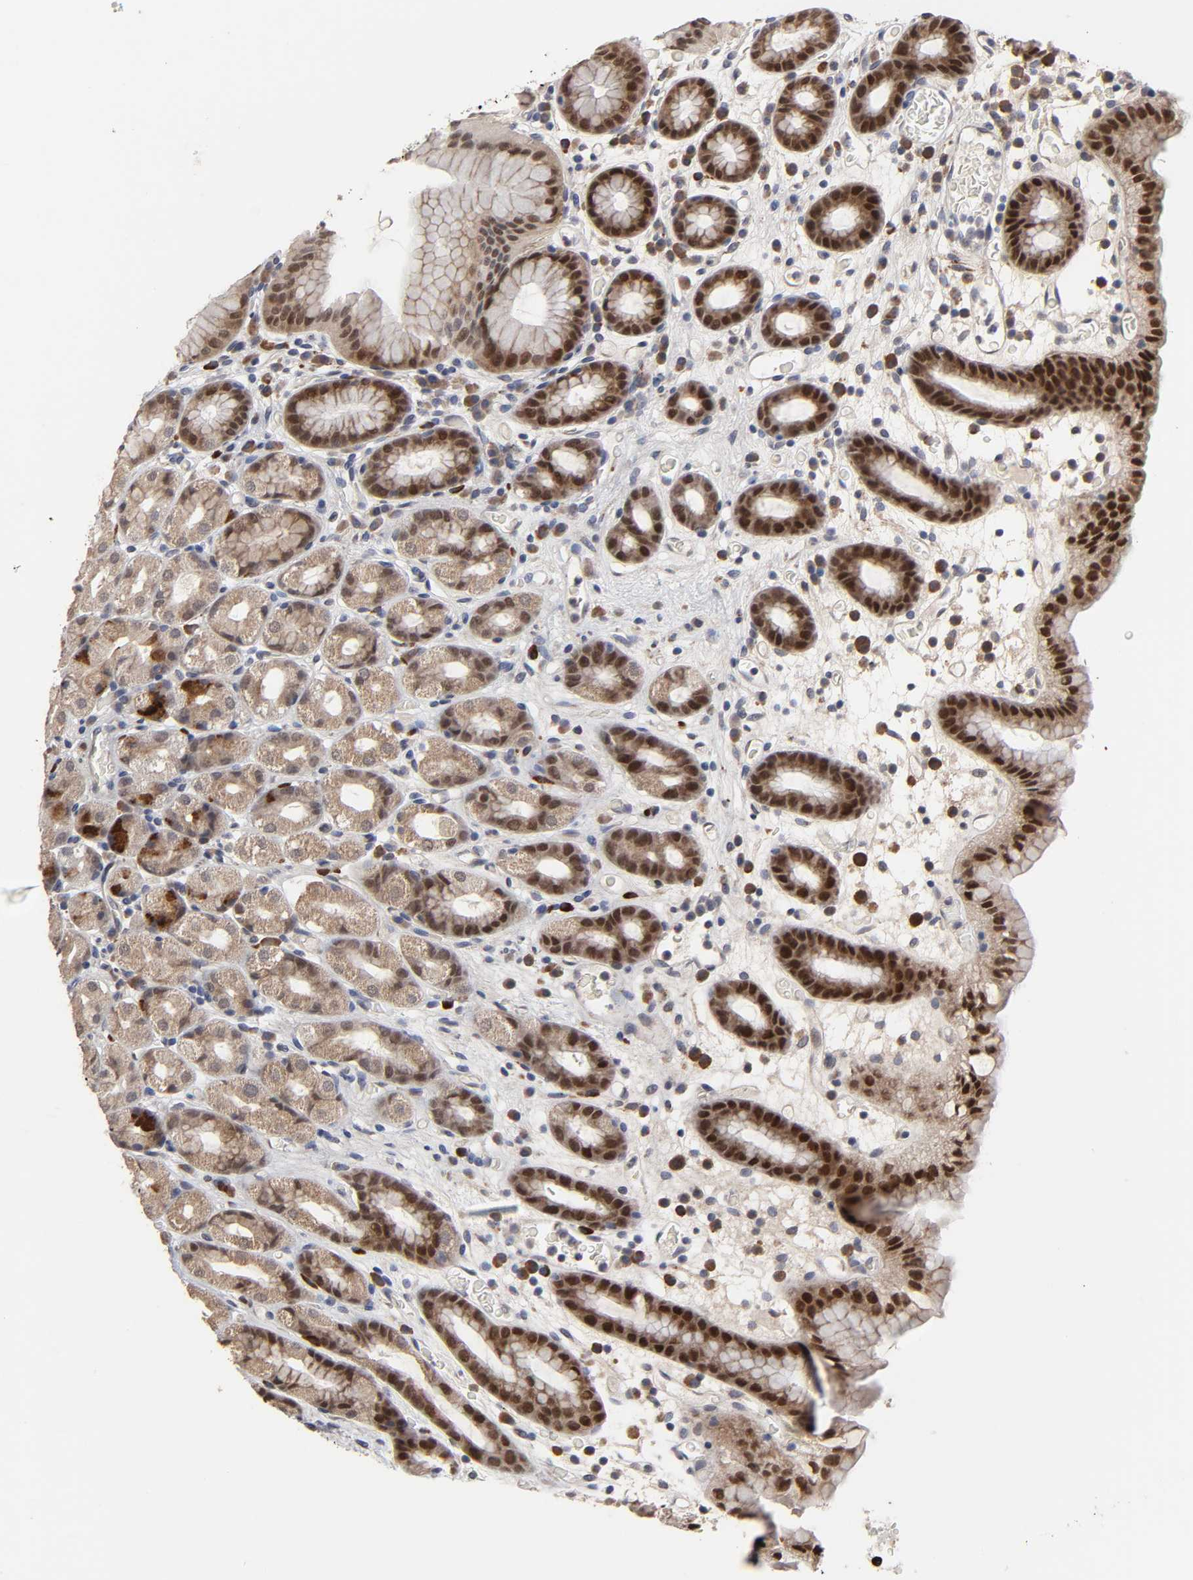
{"staining": {"intensity": "strong", "quantity": "25%-75%", "location": "cytoplasmic/membranous,nuclear"}, "tissue": "stomach", "cell_type": "Glandular cells", "image_type": "normal", "snomed": [{"axis": "morphology", "description": "Normal tissue, NOS"}, {"axis": "topography", "description": "Stomach, upper"}], "caption": "A brown stain labels strong cytoplasmic/membranous,nuclear positivity of a protein in glandular cells of normal human stomach. The staining was performed using DAB (3,3'-diaminobenzidine), with brown indicating positive protein expression. Nuclei are stained blue with hematoxylin.", "gene": "HNF4A", "patient": {"sex": "male", "age": 68}}